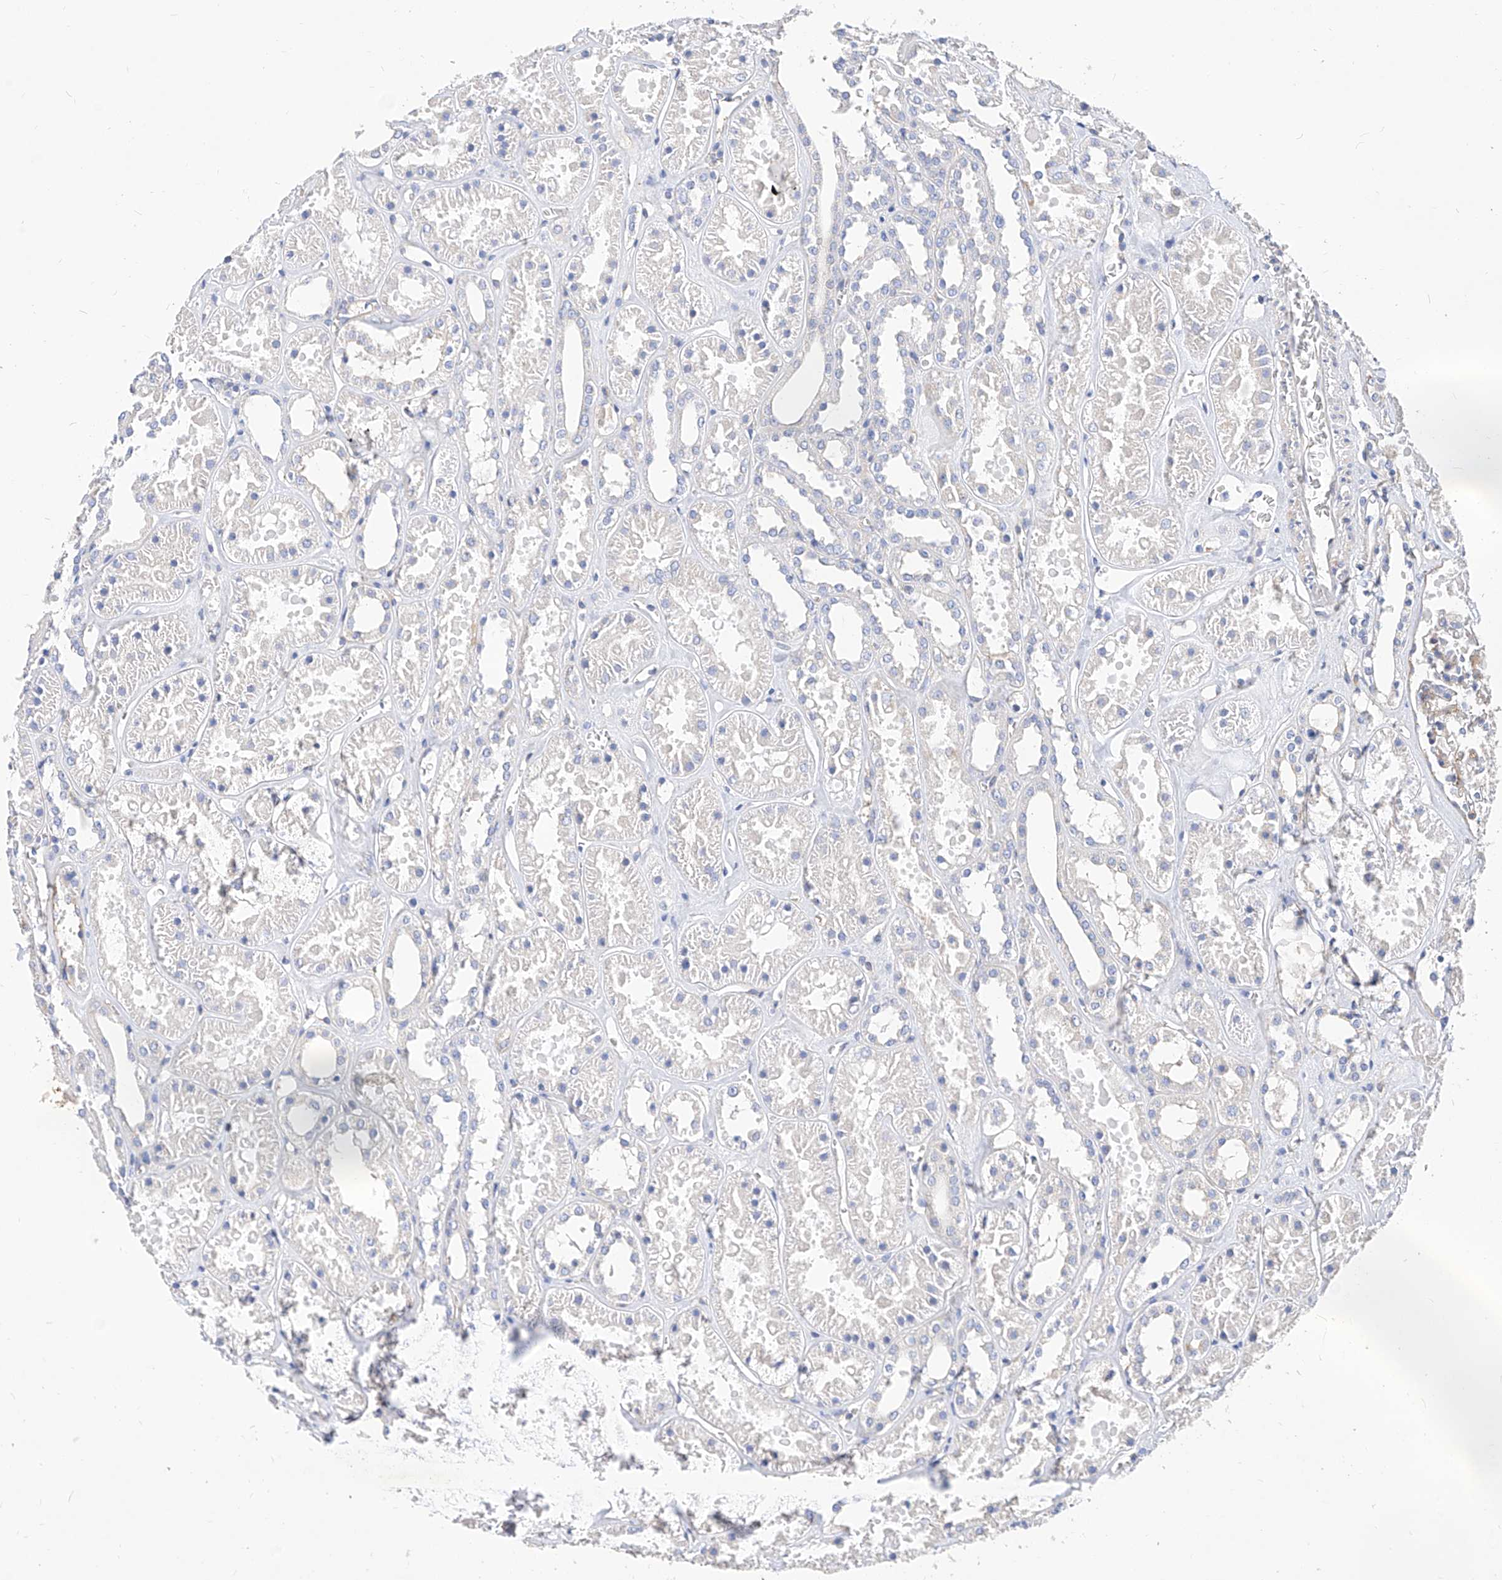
{"staining": {"intensity": "weak", "quantity": "<25%", "location": "cytoplasmic/membranous"}, "tissue": "kidney", "cell_type": "Cells in glomeruli", "image_type": "normal", "snomed": [{"axis": "morphology", "description": "Normal tissue, NOS"}, {"axis": "topography", "description": "Kidney"}], "caption": "Immunohistochemical staining of normal human kidney demonstrates no significant positivity in cells in glomeruli. The staining was performed using DAB (3,3'-diaminobenzidine) to visualize the protein expression in brown, while the nuclei were stained in blue with hematoxylin (Magnification: 20x).", "gene": "SCGB2A1", "patient": {"sex": "female", "age": 41}}